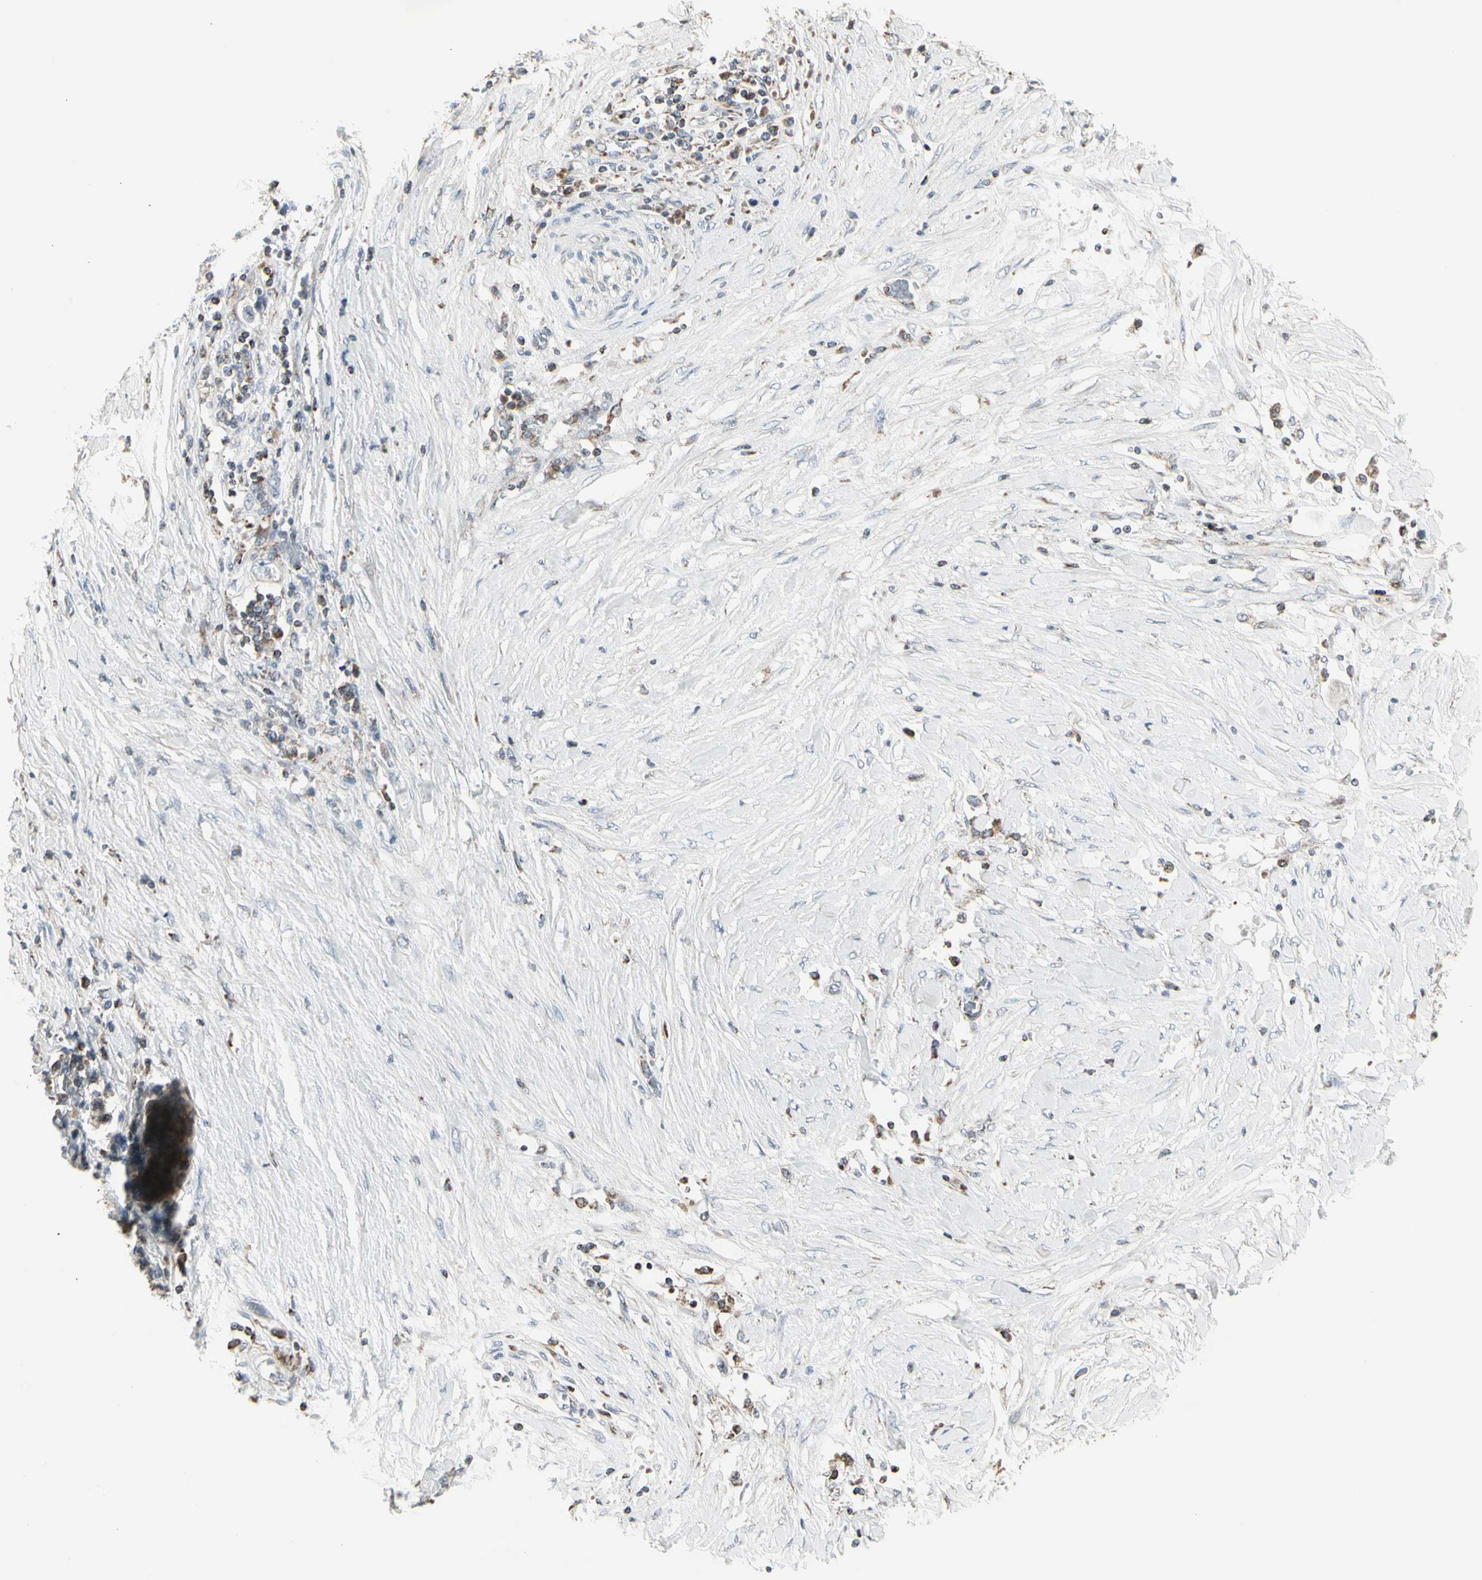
{"staining": {"intensity": "negative", "quantity": "none", "location": "none"}, "tissue": "pancreatic cancer", "cell_type": "Tumor cells", "image_type": "cancer", "snomed": [{"axis": "morphology", "description": "Adenocarcinoma, NOS"}, {"axis": "topography", "description": "Pancreas"}], "caption": "Human pancreatic adenocarcinoma stained for a protein using IHC displays no positivity in tumor cells.", "gene": "TMEM176A", "patient": {"sex": "female", "age": 70}}